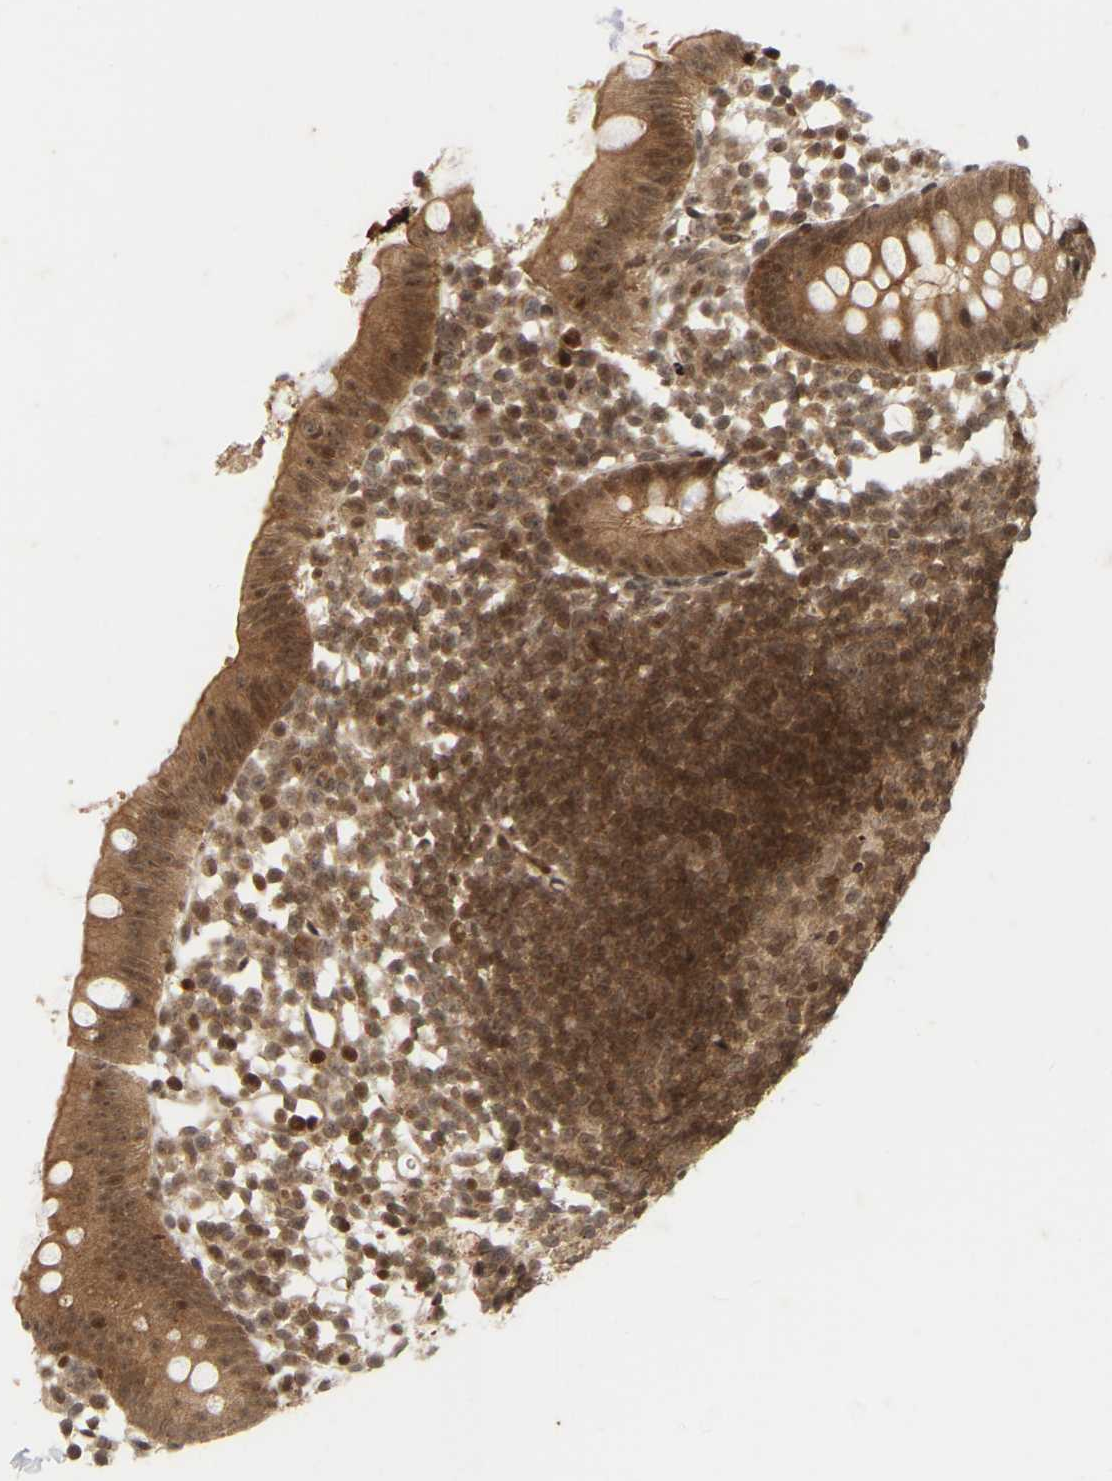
{"staining": {"intensity": "moderate", "quantity": ">75%", "location": "cytoplasmic/membranous"}, "tissue": "appendix", "cell_type": "Glandular cells", "image_type": "normal", "snomed": [{"axis": "morphology", "description": "Normal tissue, NOS"}, {"axis": "topography", "description": "Appendix"}], "caption": "A brown stain highlights moderate cytoplasmic/membranous positivity of a protein in glandular cells of benign human appendix.", "gene": "NFE2L2", "patient": {"sex": "female", "age": 20}}